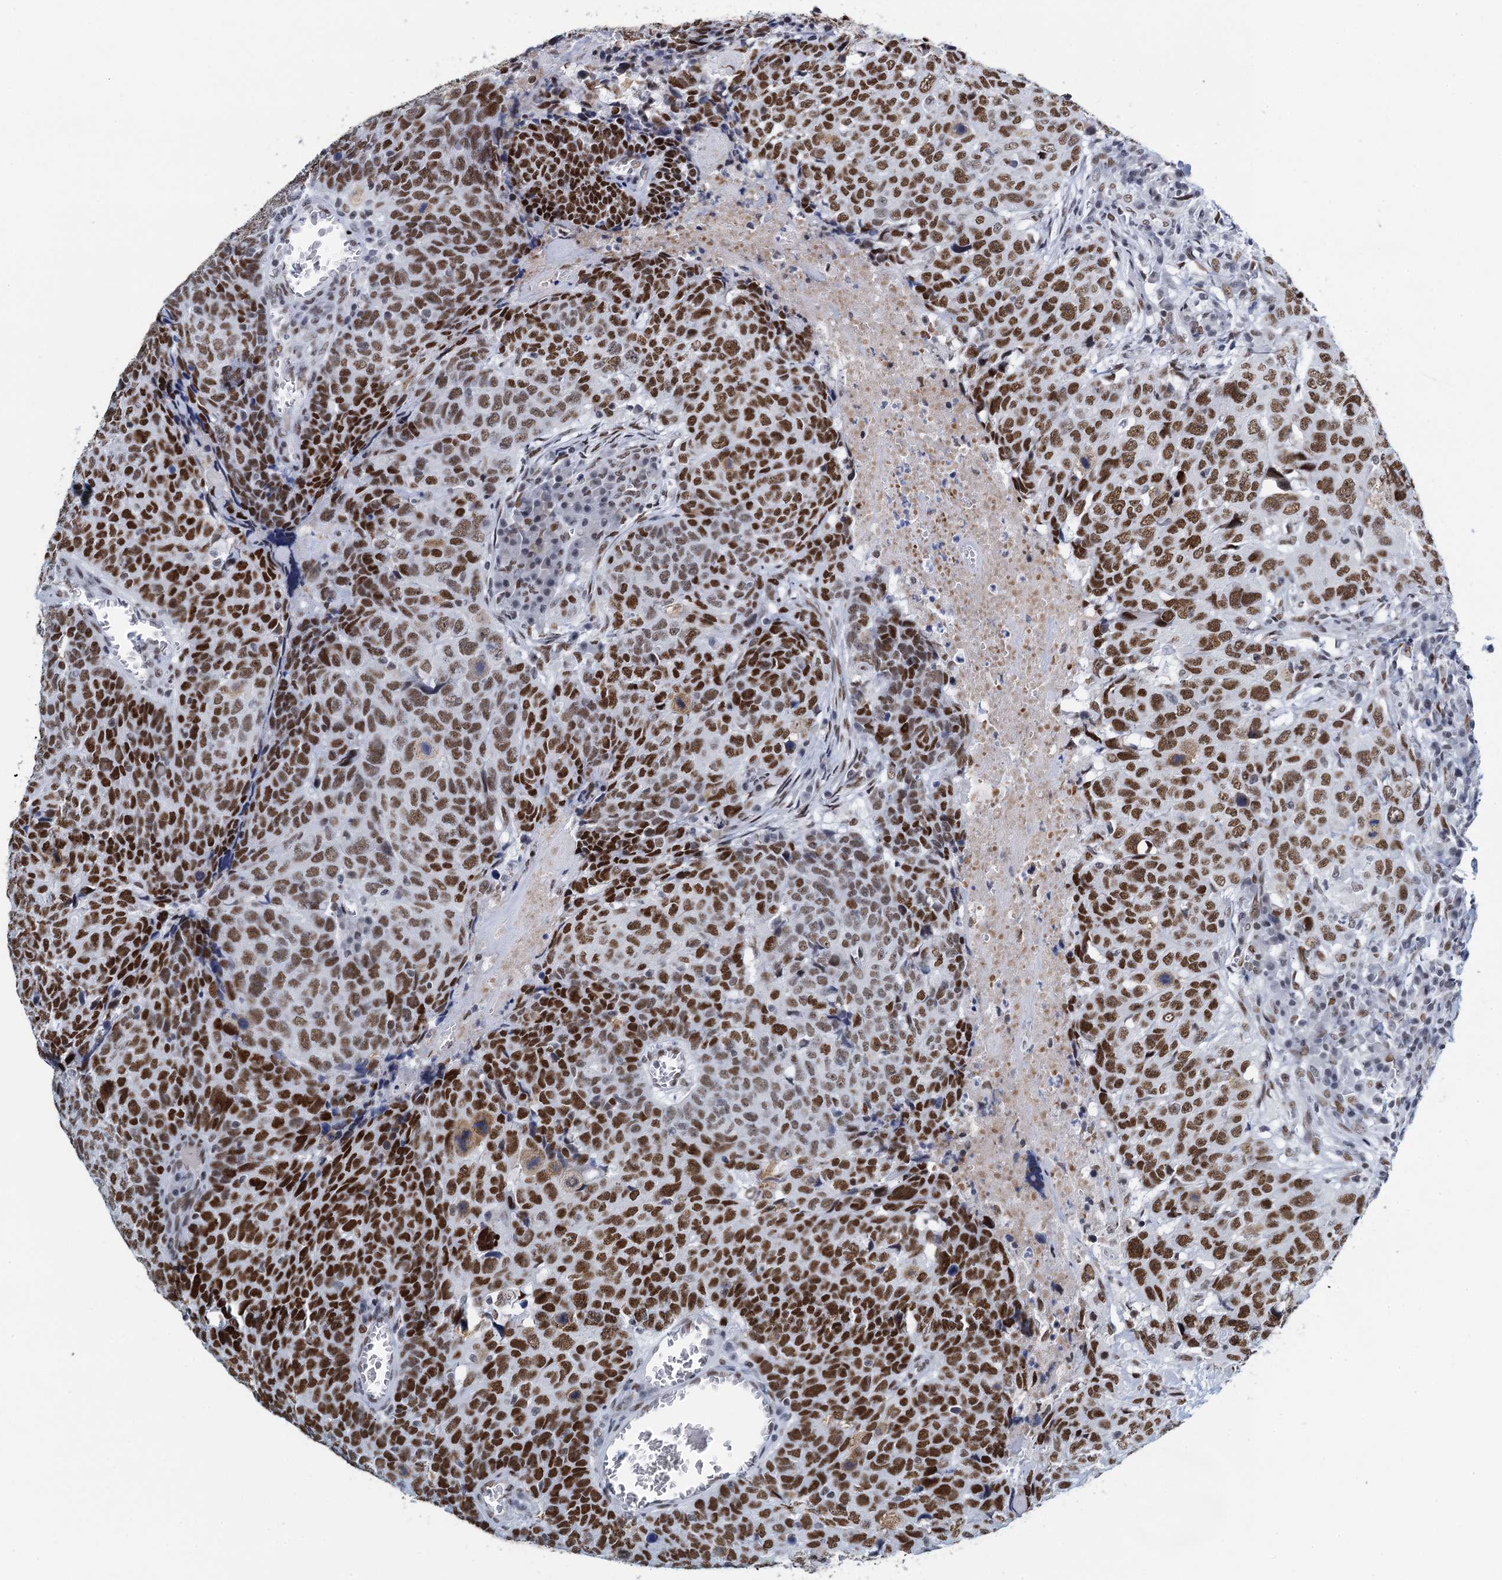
{"staining": {"intensity": "strong", "quantity": ">75%", "location": "nuclear"}, "tissue": "head and neck cancer", "cell_type": "Tumor cells", "image_type": "cancer", "snomed": [{"axis": "morphology", "description": "Squamous cell carcinoma, NOS"}, {"axis": "topography", "description": "Head-Neck"}], "caption": "Immunohistochemistry (IHC) photomicrograph of head and neck cancer stained for a protein (brown), which shows high levels of strong nuclear positivity in about >75% of tumor cells.", "gene": "HNRNPUL2", "patient": {"sex": "male", "age": 66}}